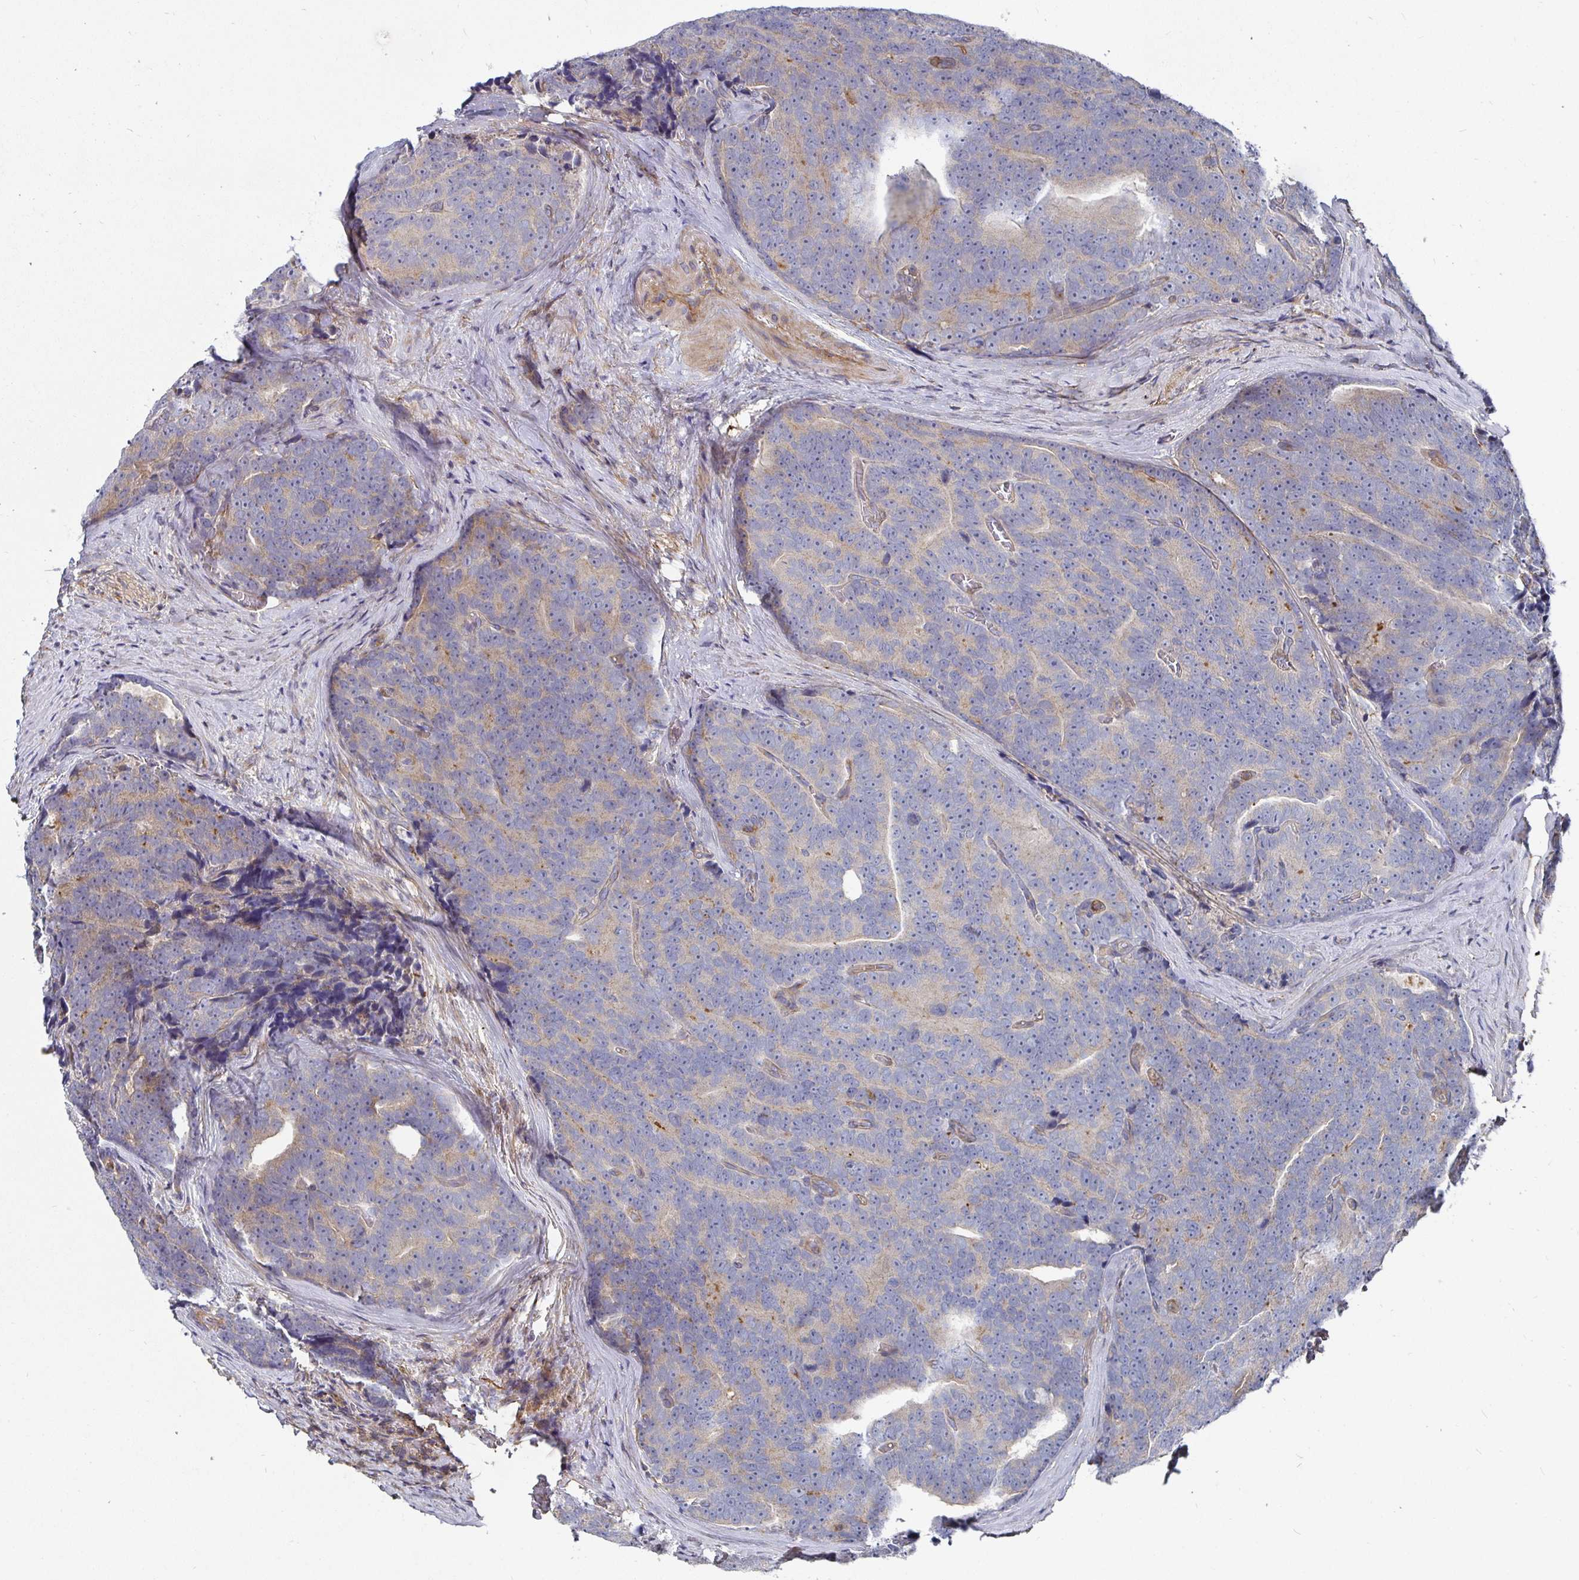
{"staining": {"intensity": "weak", "quantity": "25%-75%", "location": "cytoplasmic/membranous"}, "tissue": "prostate cancer", "cell_type": "Tumor cells", "image_type": "cancer", "snomed": [{"axis": "morphology", "description": "Adenocarcinoma, Low grade"}, {"axis": "topography", "description": "Prostate"}], "caption": "A photomicrograph of low-grade adenocarcinoma (prostate) stained for a protein exhibits weak cytoplasmic/membranous brown staining in tumor cells.", "gene": "GJA4", "patient": {"sex": "male", "age": 62}}